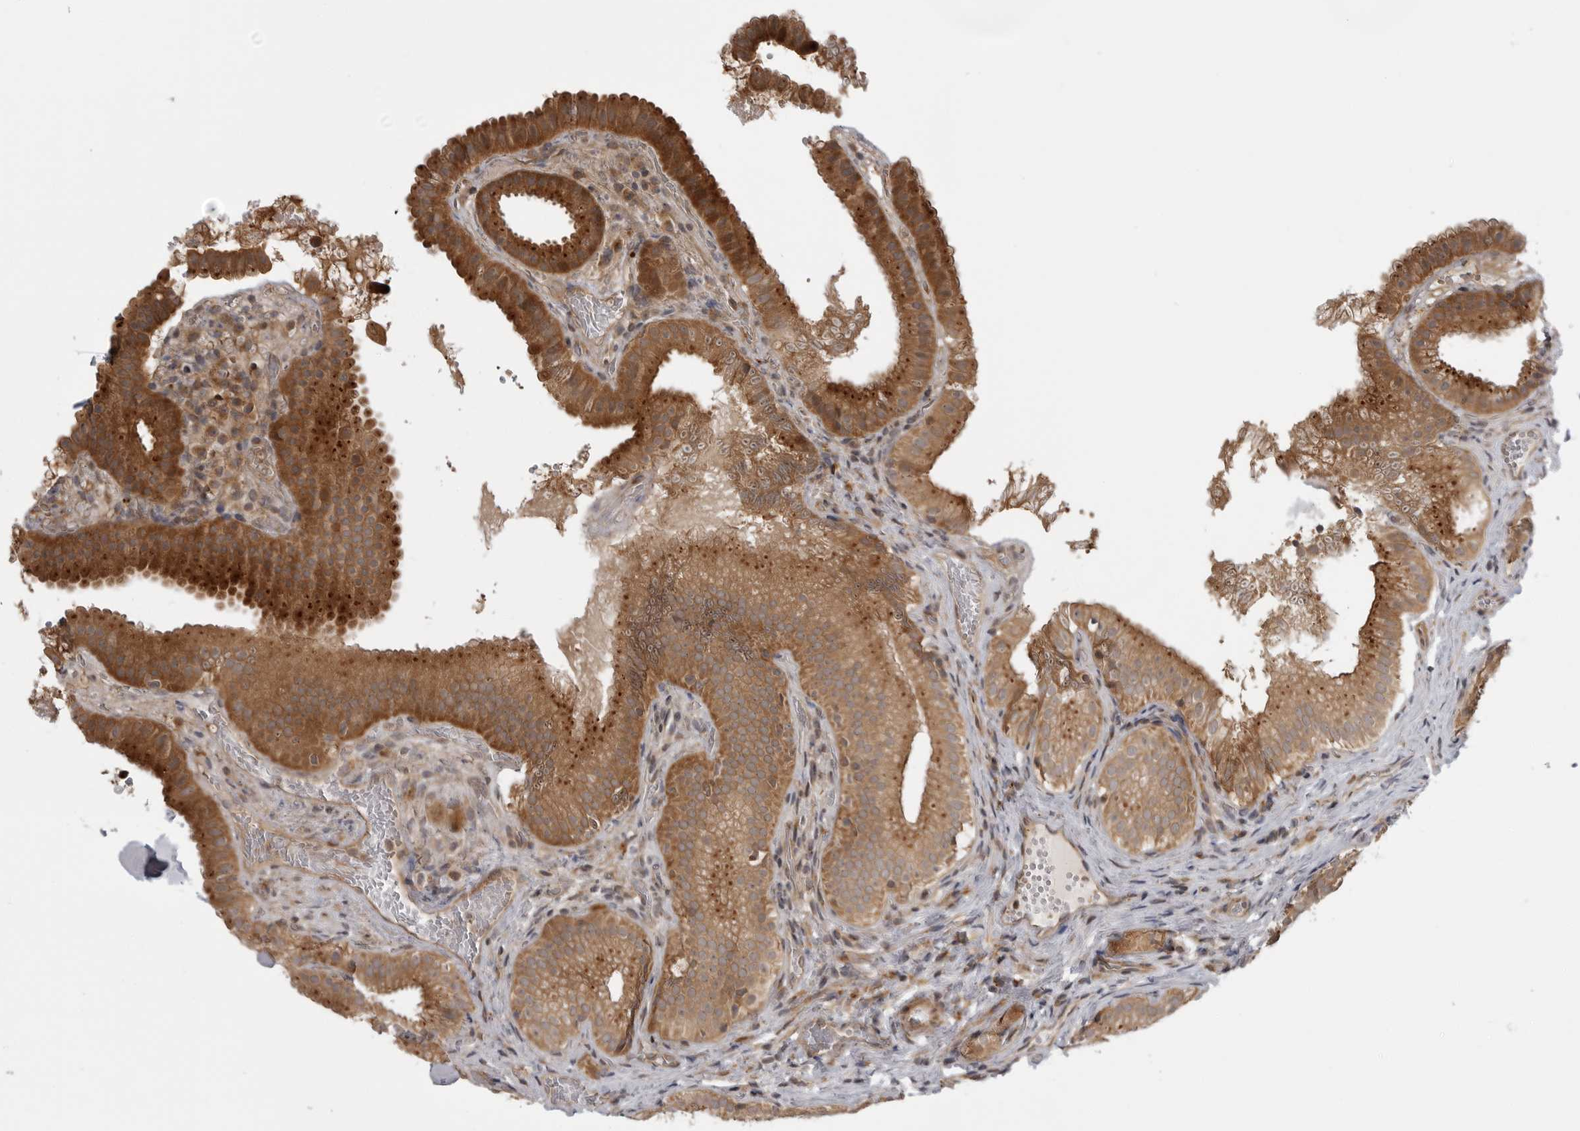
{"staining": {"intensity": "strong", "quantity": ">75%", "location": "cytoplasmic/membranous,nuclear"}, "tissue": "gallbladder", "cell_type": "Glandular cells", "image_type": "normal", "snomed": [{"axis": "morphology", "description": "Normal tissue, NOS"}, {"axis": "topography", "description": "Gallbladder"}], "caption": "Human gallbladder stained with a brown dye shows strong cytoplasmic/membranous,nuclear positive positivity in approximately >75% of glandular cells.", "gene": "LRRC45", "patient": {"sex": "female", "age": 30}}